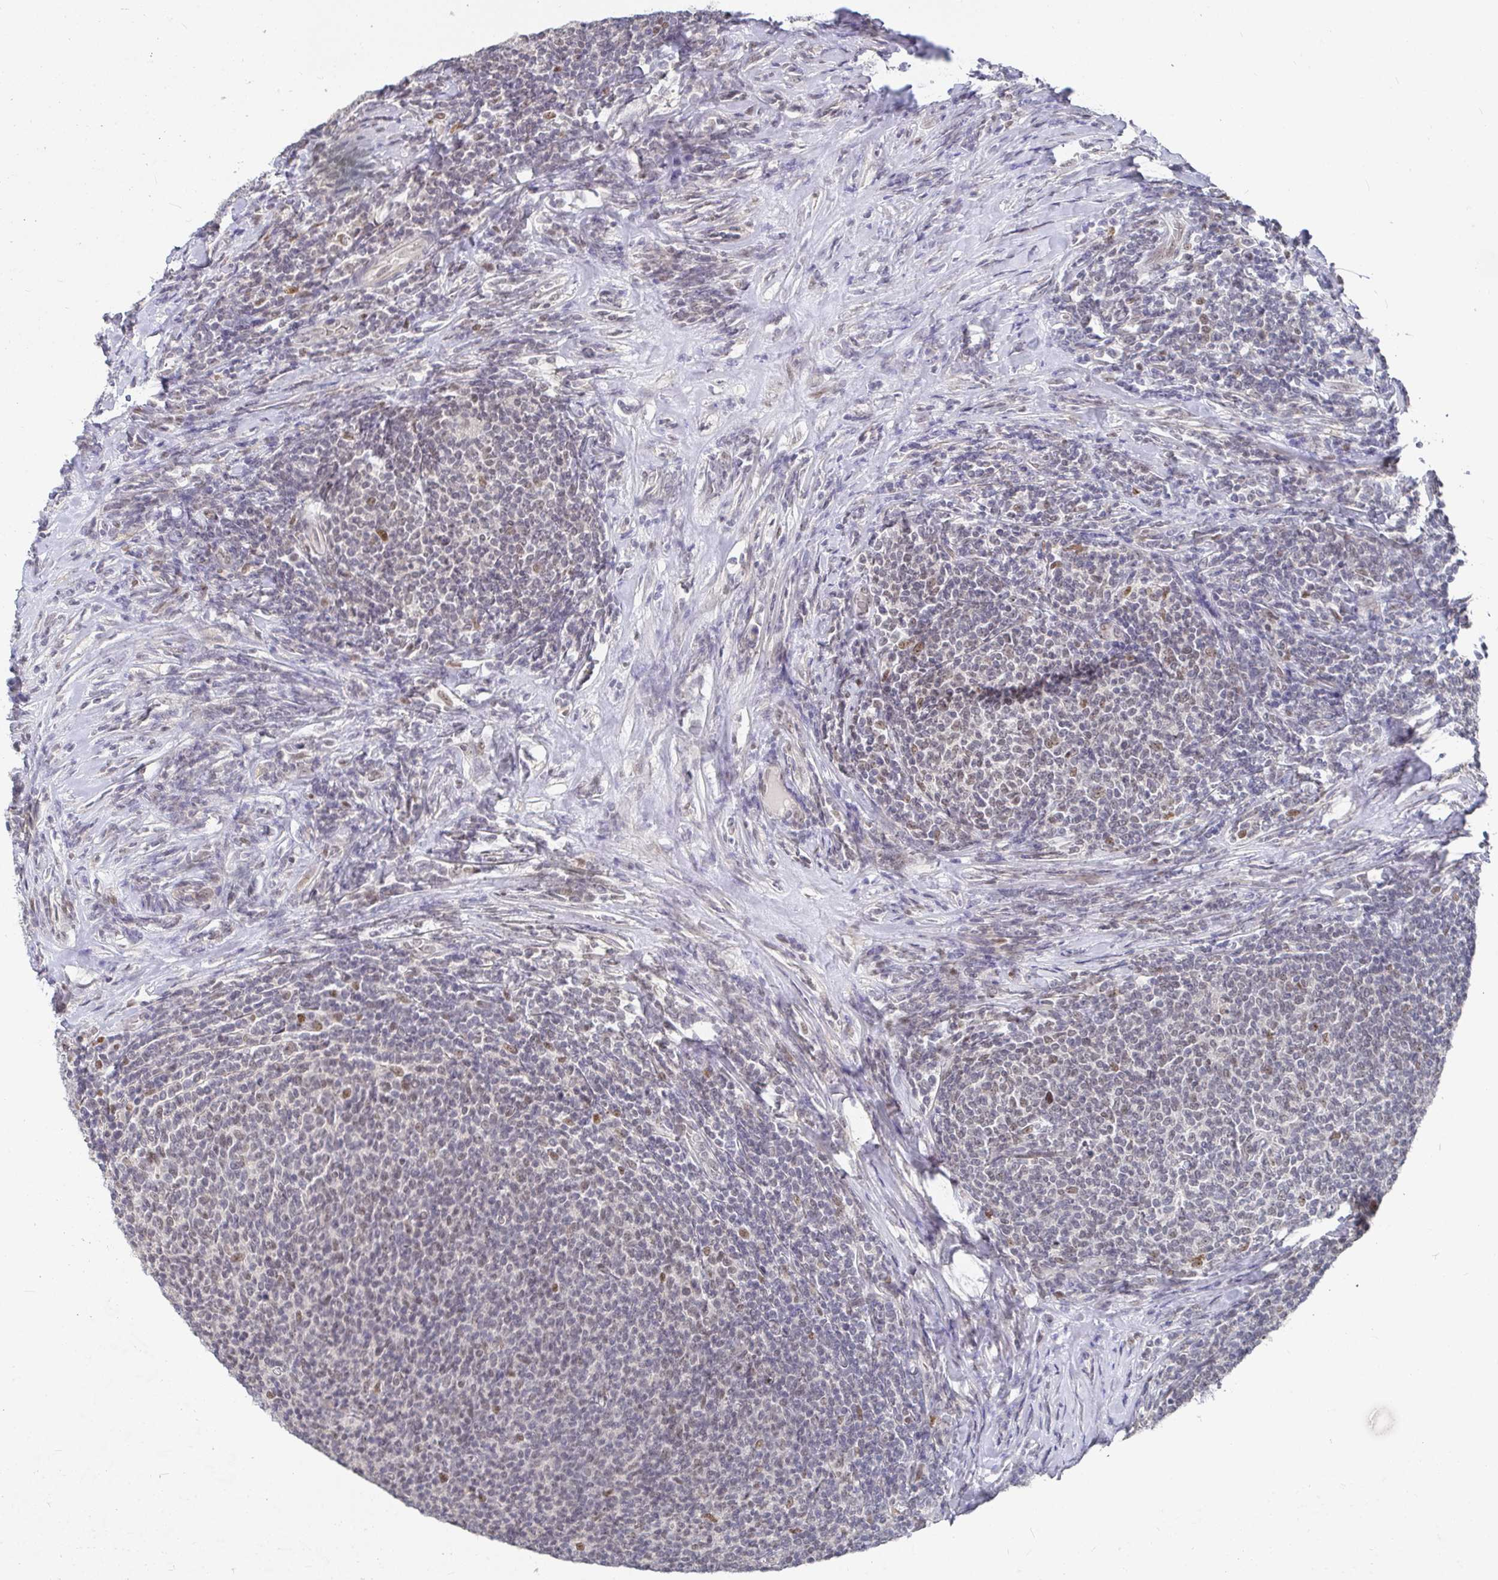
{"staining": {"intensity": "negative", "quantity": "none", "location": "none"}, "tissue": "lymphoma", "cell_type": "Tumor cells", "image_type": "cancer", "snomed": [{"axis": "morphology", "description": "Malignant lymphoma, non-Hodgkin's type, Low grade"}, {"axis": "topography", "description": "Lymph node"}], "caption": "Malignant lymphoma, non-Hodgkin's type (low-grade) was stained to show a protein in brown. There is no significant expression in tumor cells. (DAB (3,3'-diaminobenzidine) immunohistochemistry with hematoxylin counter stain).", "gene": "RCOR1", "patient": {"sex": "male", "age": 52}}